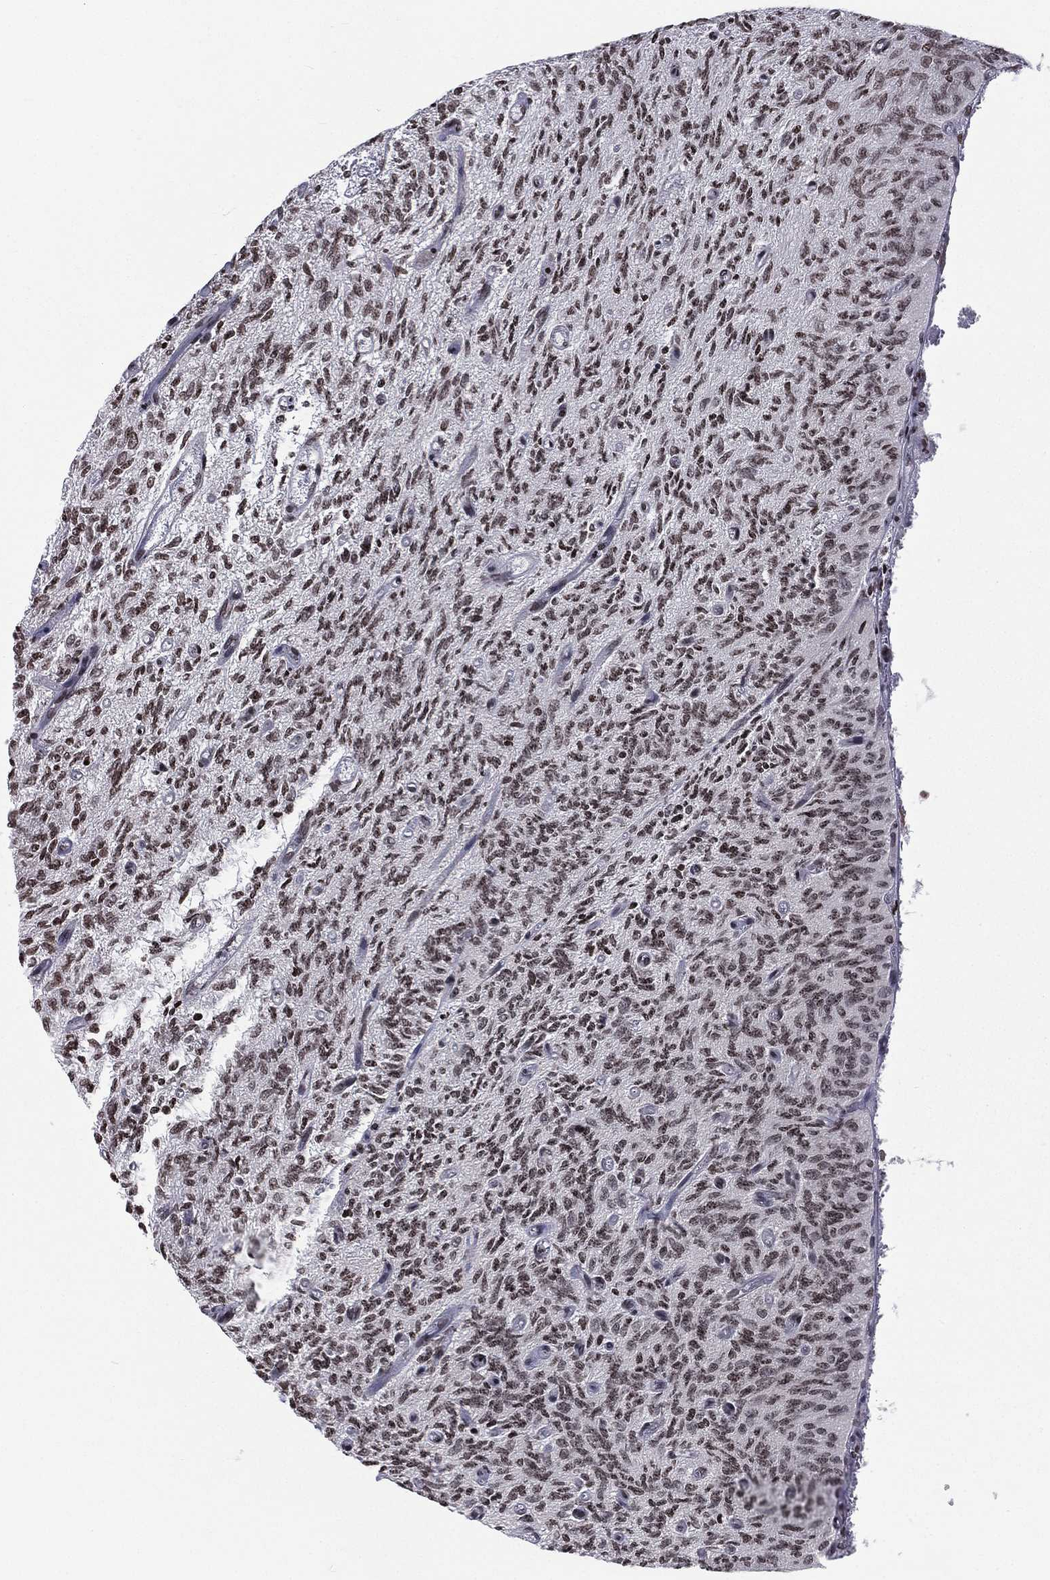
{"staining": {"intensity": "strong", "quantity": ">75%", "location": "nuclear"}, "tissue": "glioma", "cell_type": "Tumor cells", "image_type": "cancer", "snomed": [{"axis": "morphology", "description": "Glioma, malignant, High grade"}, {"axis": "topography", "description": "Brain"}], "caption": "This photomicrograph reveals immunohistochemistry (IHC) staining of human high-grade glioma (malignant), with high strong nuclear expression in approximately >75% of tumor cells.", "gene": "RFX7", "patient": {"sex": "male", "age": 64}}